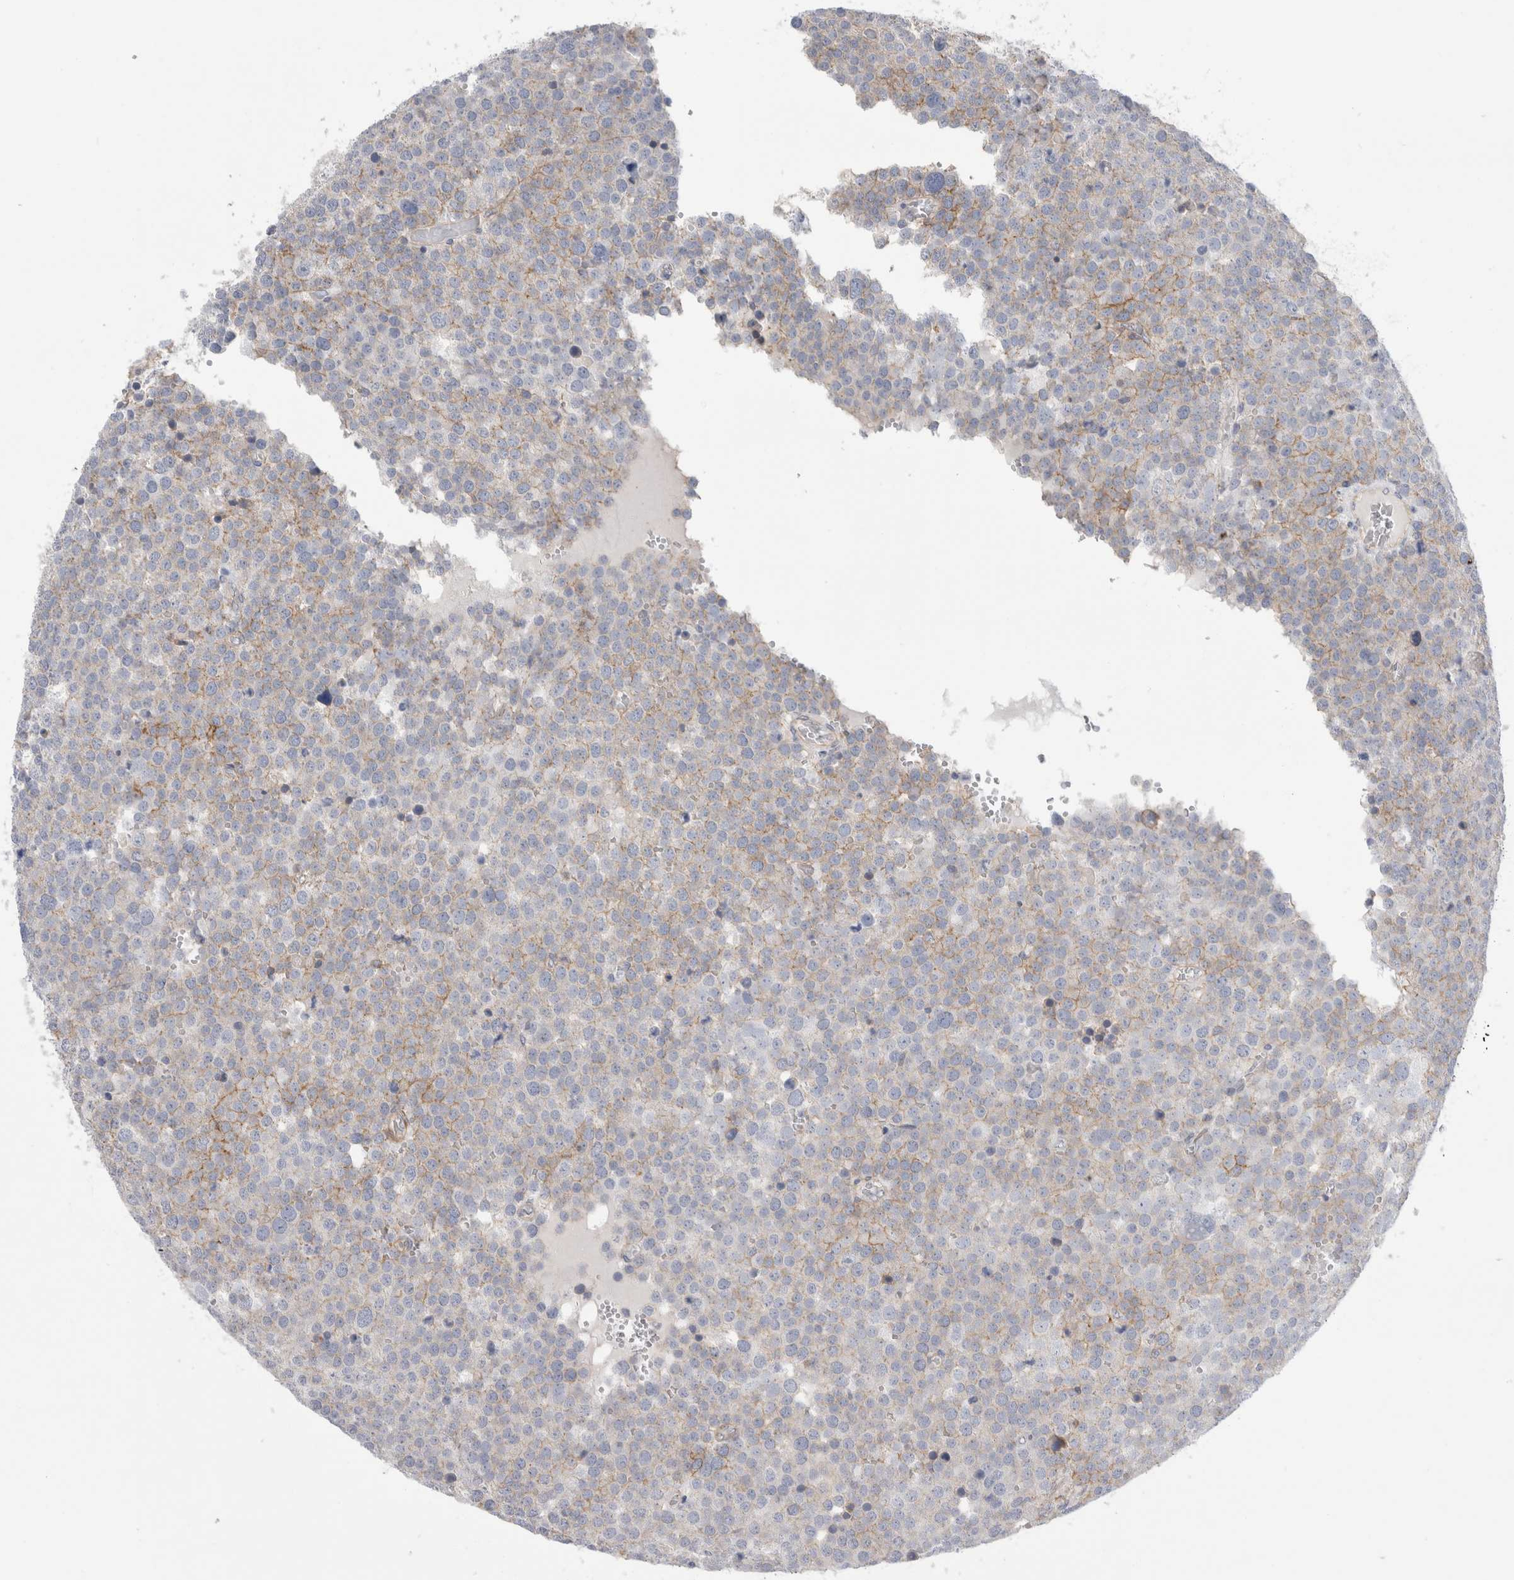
{"staining": {"intensity": "moderate", "quantity": "<25%", "location": "cytoplasmic/membranous"}, "tissue": "testis cancer", "cell_type": "Tumor cells", "image_type": "cancer", "snomed": [{"axis": "morphology", "description": "Seminoma, NOS"}, {"axis": "topography", "description": "Testis"}], "caption": "Protein positivity by immunohistochemistry (IHC) shows moderate cytoplasmic/membranous staining in about <25% of tumor cells in seminoma (testis).", "gene": "VANGL1", "patient": {"sex": "male", "age": 71}}